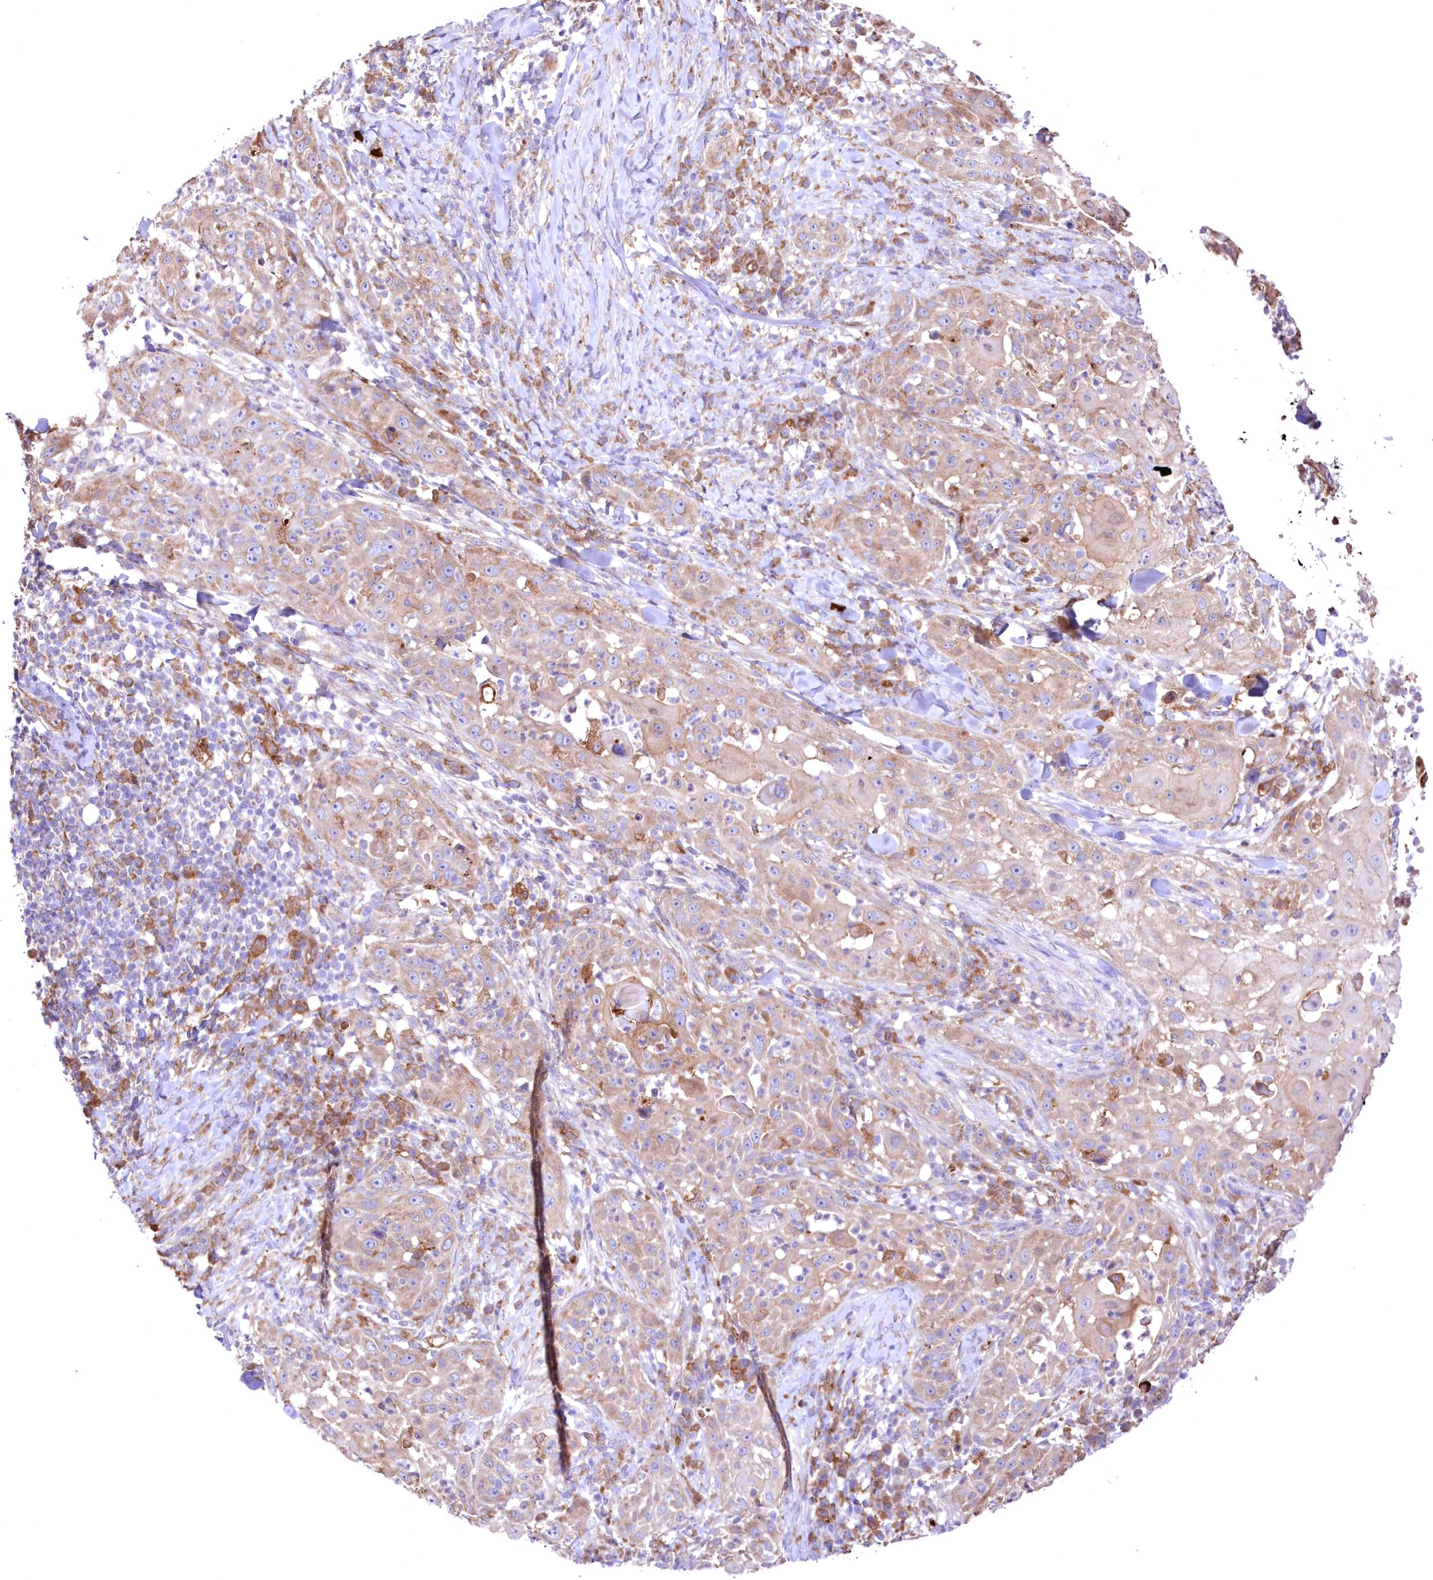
{"staining": {"intensity": "weak", "quantity": "<25%", "location": "cytoplasmic/membranous"}, "tissue": "skin cancer", "cell_type": "Tumor cells", "image_type": "cancer", "snomed": [{"axis": "morphology", "description": "Squamous cell carcinoma, NOS"}, {"axis": "topography", "description": "Skin"}], "caption": "DAB immunohistochemical staining of human skin cancer (squamous cell carcinoma) demonstrates no significant expression in tumor cells. The staining was performed using DAB (3,3'-diaminobenzidine) to visualize the protein expression in brown, while the nuclei were stained in blue with hematoxylin (Magnification: 20x).", "gene": "FCHO2", "patient": {"sex": "female", "age": 44}}